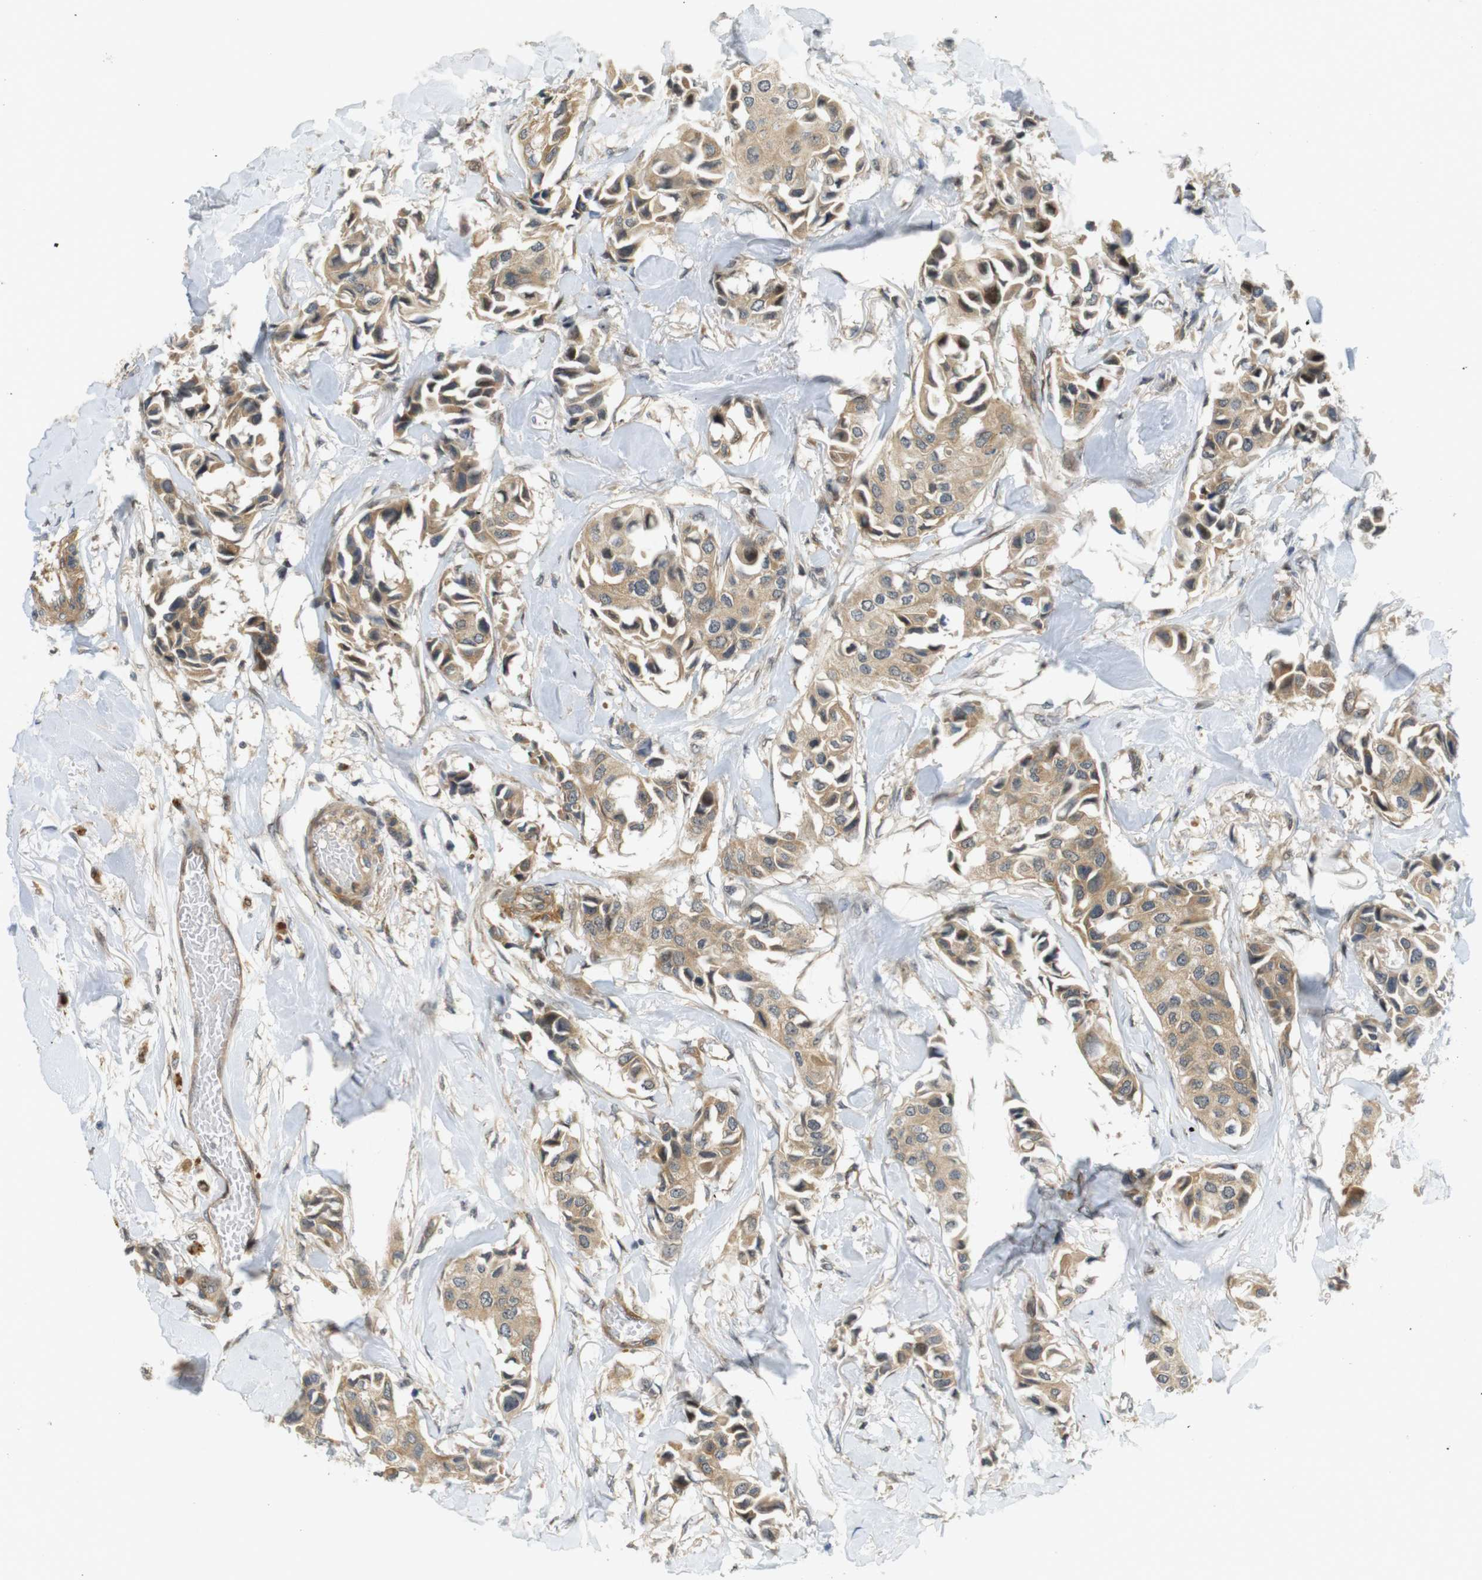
{"staining": {"intensity": "moderate", "quantity": ">75%", "location": "cytoplasmic/membranous"}, "tissue": "breast cancer", "cell_type": "Tumor cells", "image_type": "cancer", "snomed": [{"axis": "morphology", "description": "Duct carcinoma"}, {"axis": "topography", "description": "Breast"}], "caption": "Protein staining of invasive ductal carcinoma (breast) tissue displays moderate cytoplasmic/membranous expression in approximately >75% of tumor cells. Using DAB (brown) and hematoxylin (blue) stains, captured at high magnification using brightfield microscopy.", "gene": "TSPAN9", "patient": {"sex": "female", "age": 80}}